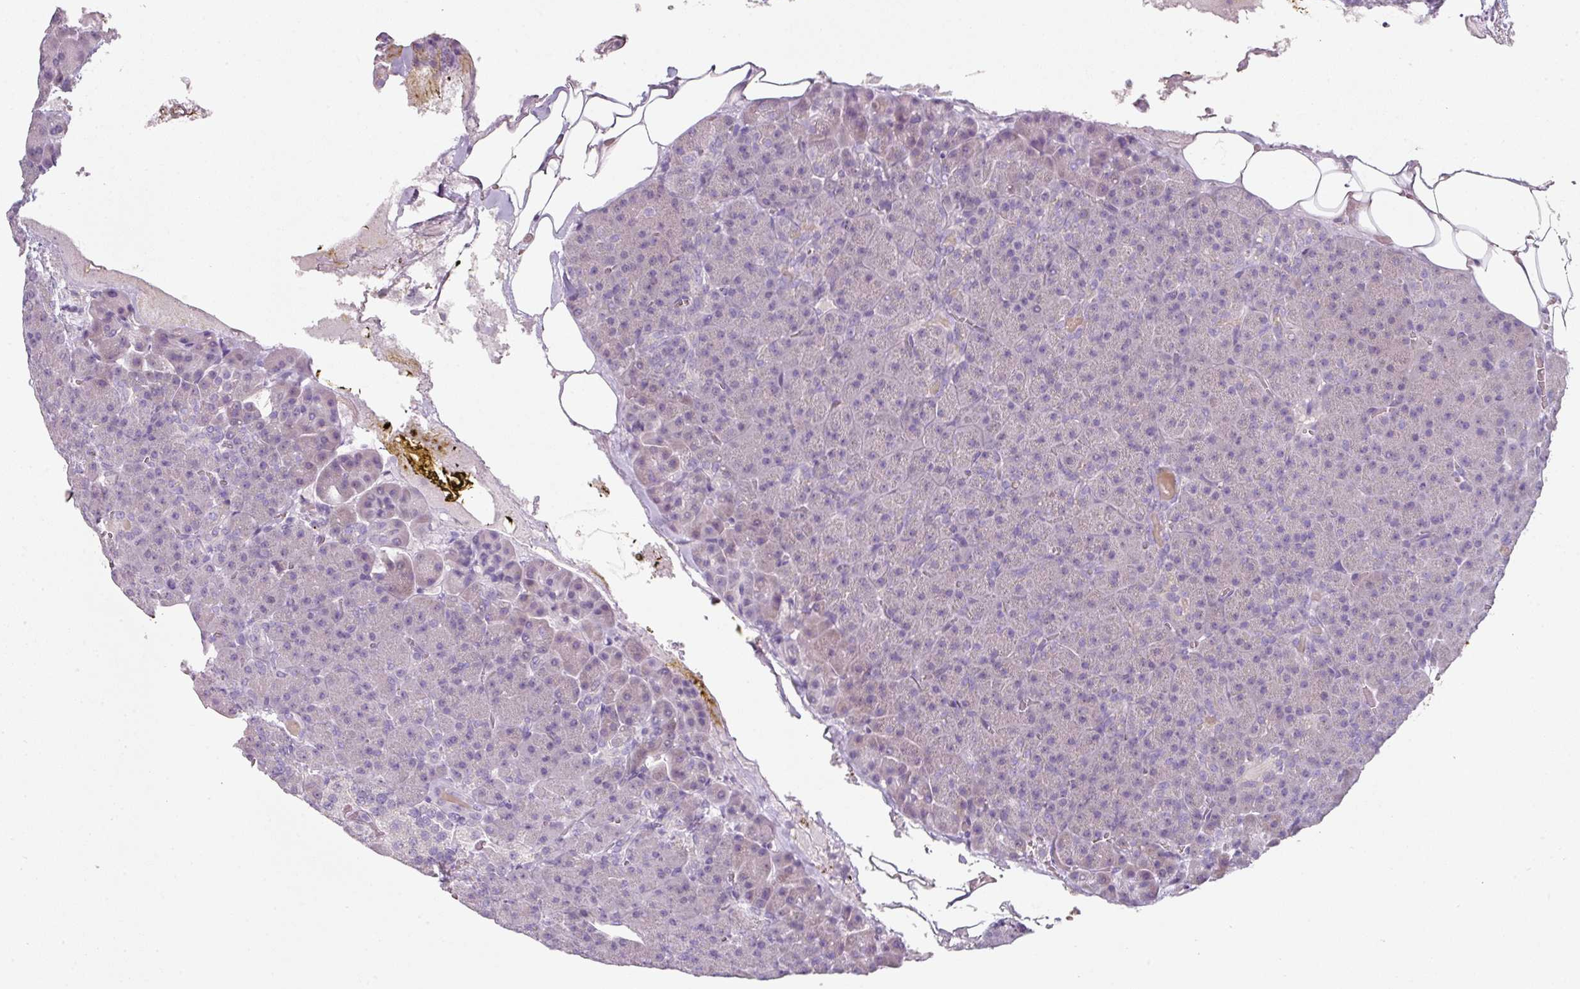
{"staining": {"intensity": "negative", "quantity": "none", "location": "none"}, "tissue": "pancreas", "cell_type": "Exocrine glandular cells", "image_type": "normal", "snomed": [{"axis": "morphology", "description": "Normal tissue, NOS"}, {"axis": "topography", "description": "Pancreas"}], "caption": "An immunohistochemistry (IHC) histopathology image of benign pancreas is shown. There is no staining in exocrine glandular cells of pancreas.", "gene": "FHAD1", "patient": {"sex": "female", "age": 74}}